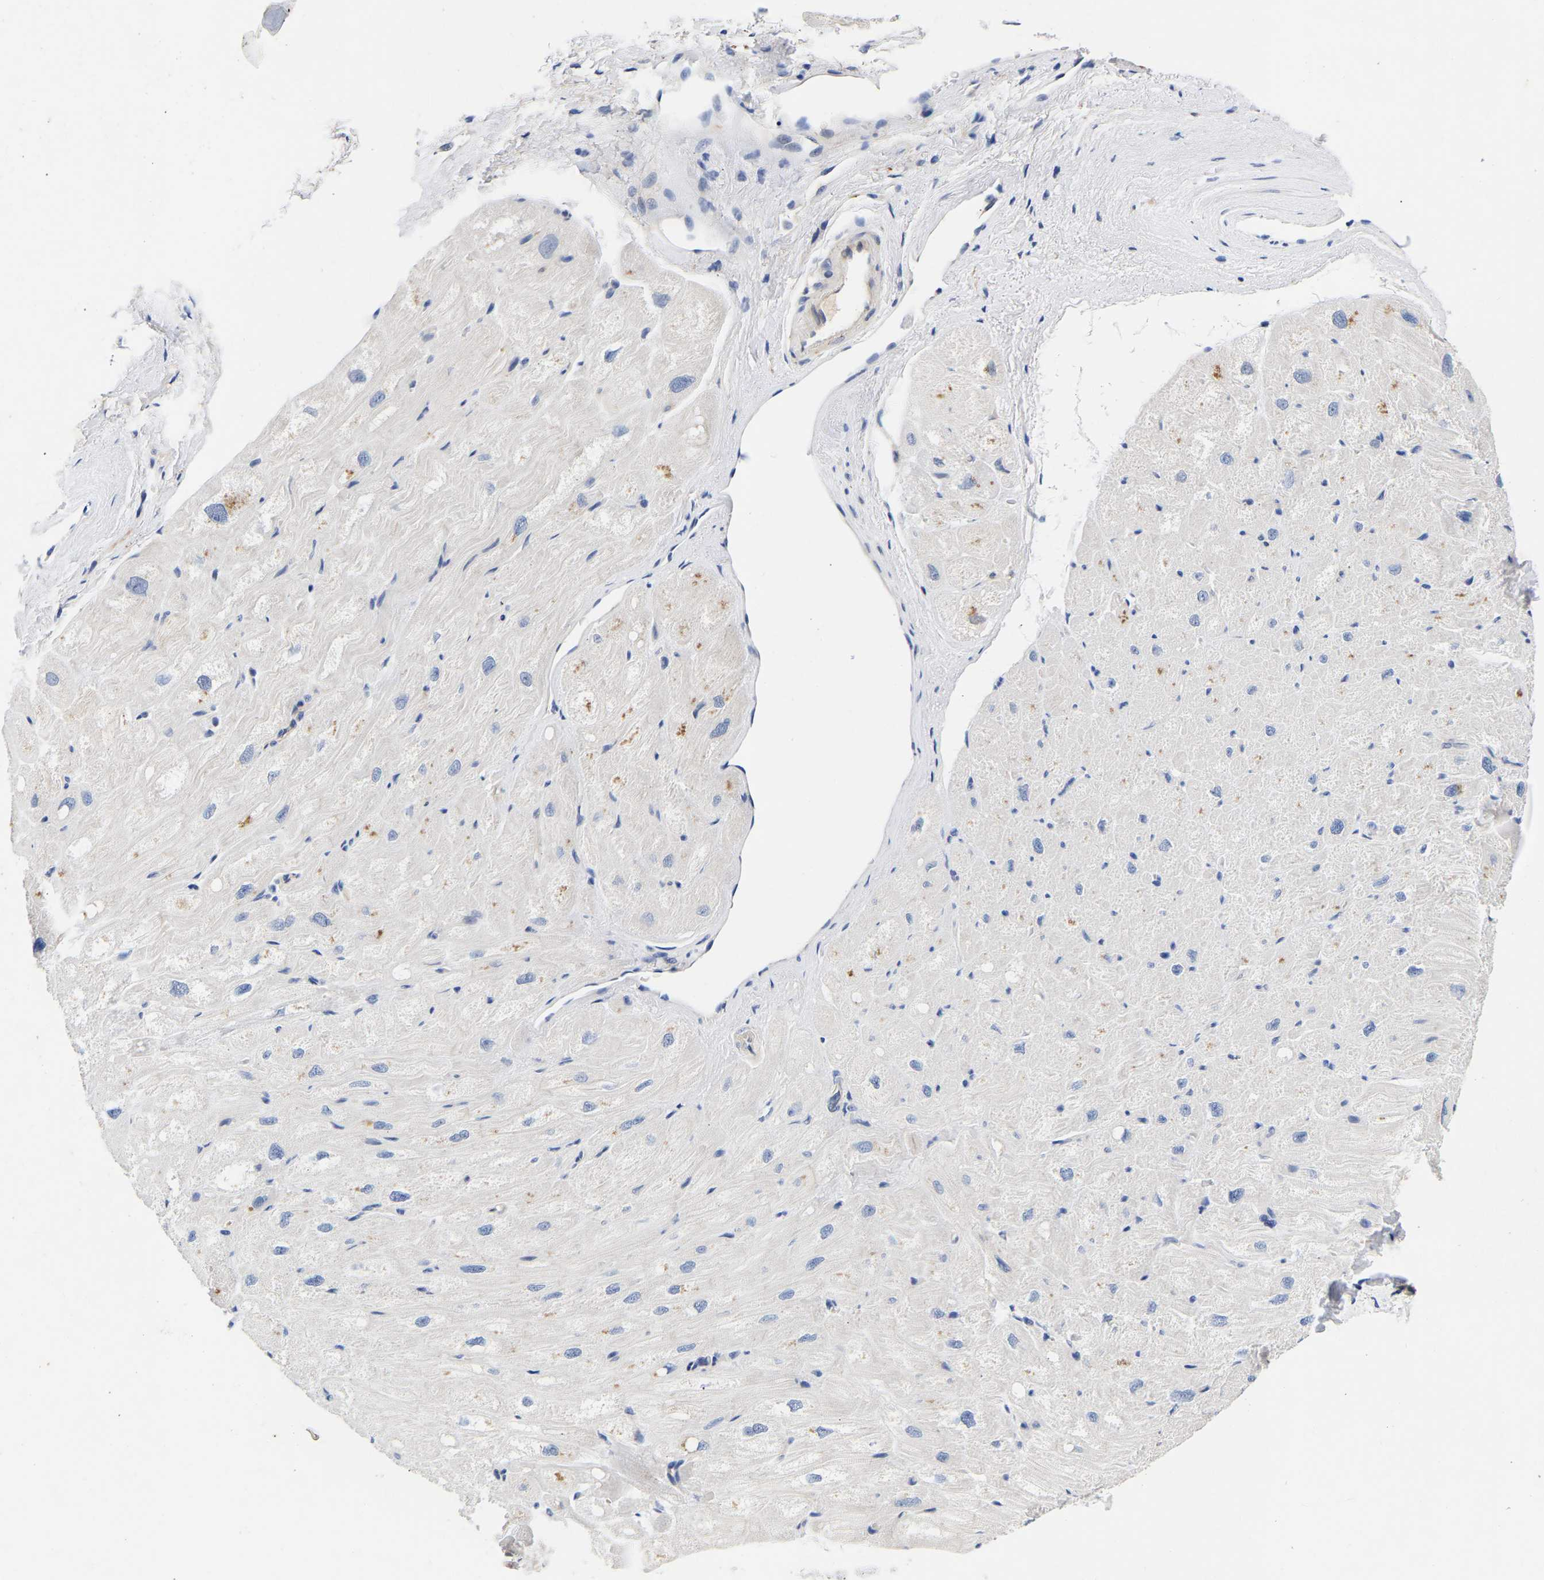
{"staining": {"intensity": "moderate", "quantity": "<25%", "location": "cytoplasmic/membranous"}, "tissue": "heart muscle", "cell_type": "Cardiomyocytes", "image_type": "normal", "snomed": [{"axis": "morphology", "description": "Normal tissue, NOS"}, {"axis": "topography", "description": "Heart"}], "caption": "Brown immunohistochemical staining in normal heart muscle displays moderate cytoplasmic/membranous expression in approximately <25% of cardiomyocytes.", "gene": "CCDC6", "patient": {"sex": "male", "age": 49}}